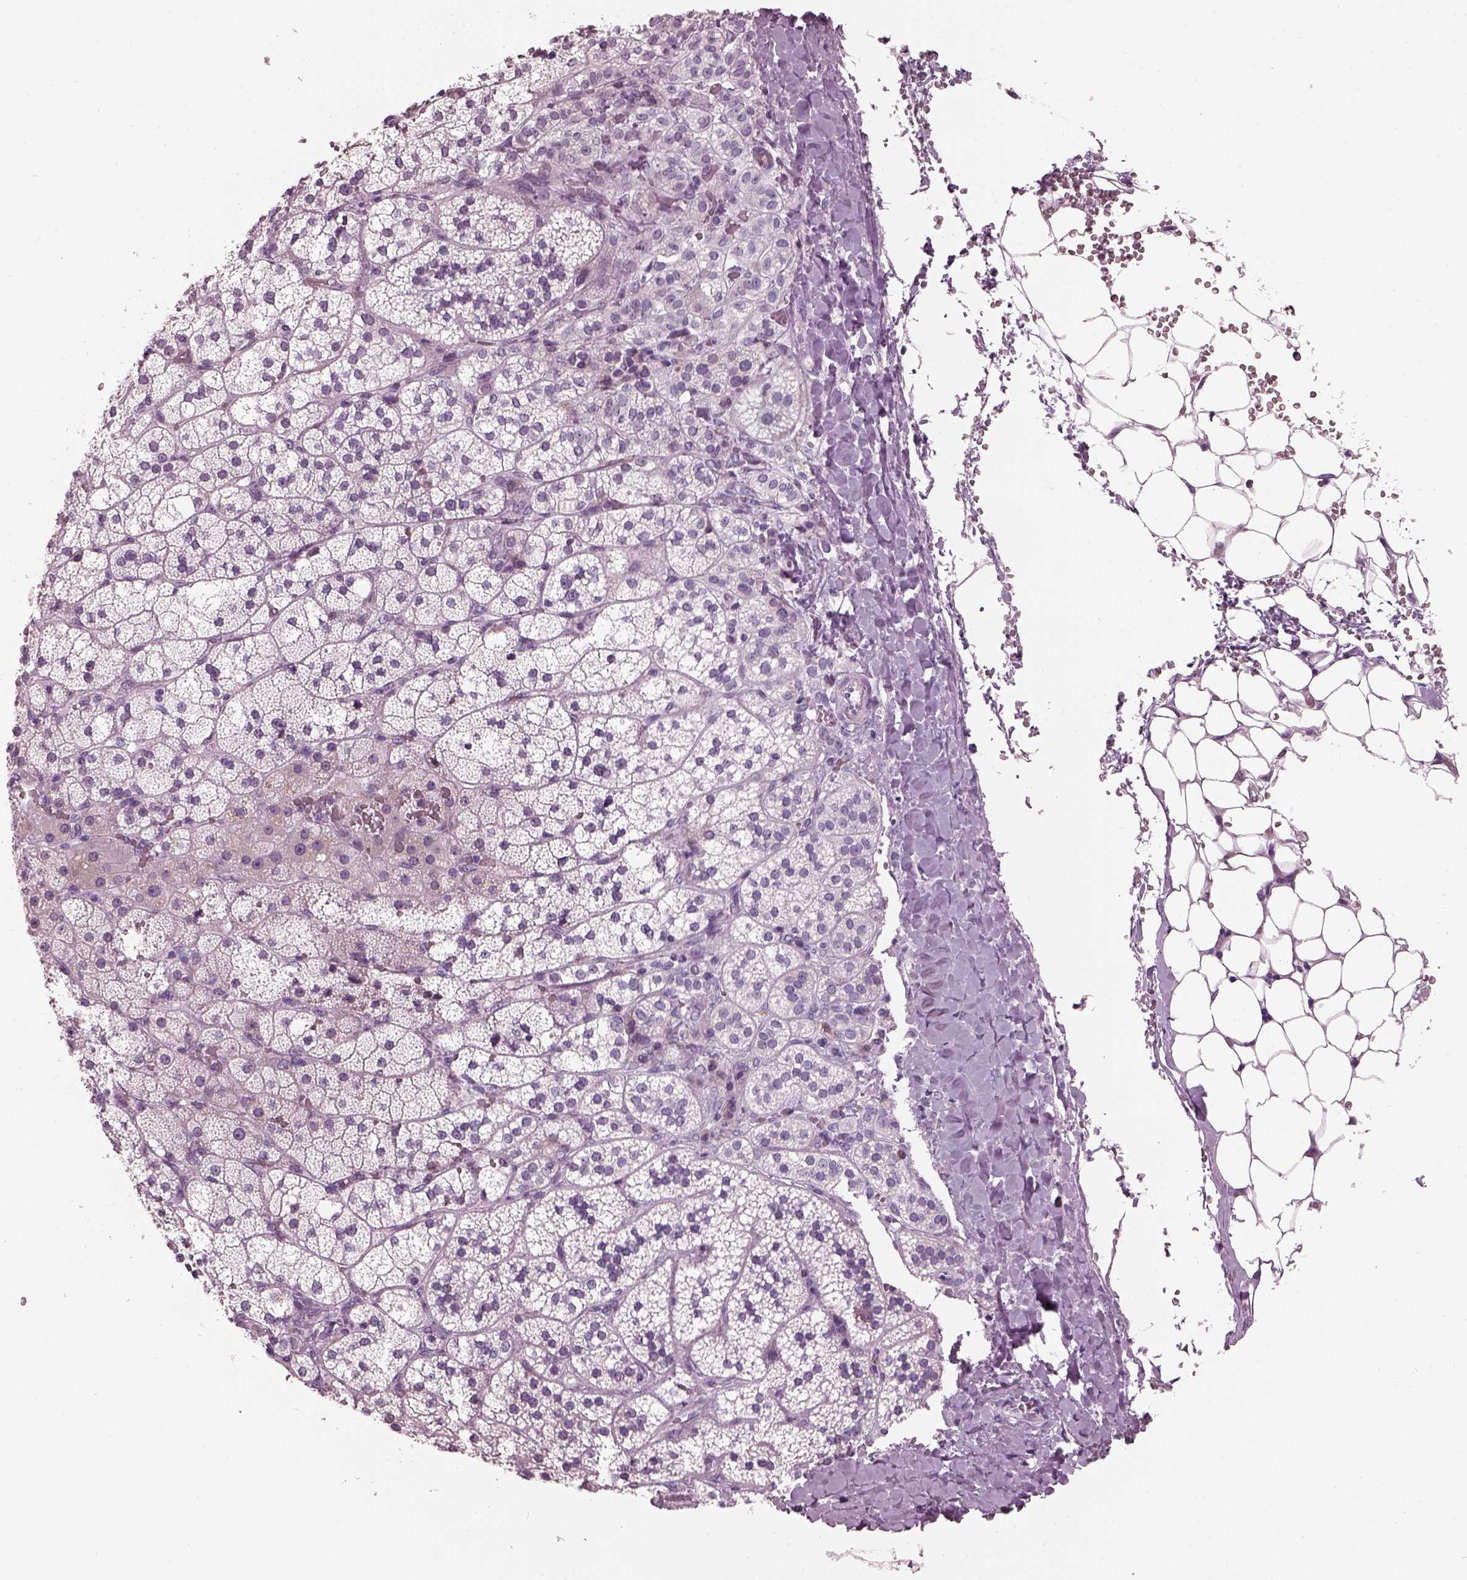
{"staining": {"intensity": "negative", "quantity": "none", "location": "none"}, "tissue": "adrenal gland", "cell_type": "Glandular cells", "image_type": "normal", "snomed": [{"axis": "morphology", "description": "Normal tissue, NOS"}, {"axis": "topography", "description": "Adrenal gland"}], "caption": "IHC photomicrograph of benign human adrenal gland stained for a protein (brown), which demonstrates no positivity in glandular cells.", "gene": "HYDIN", "patient": {"sex": "male", "age": 53}}